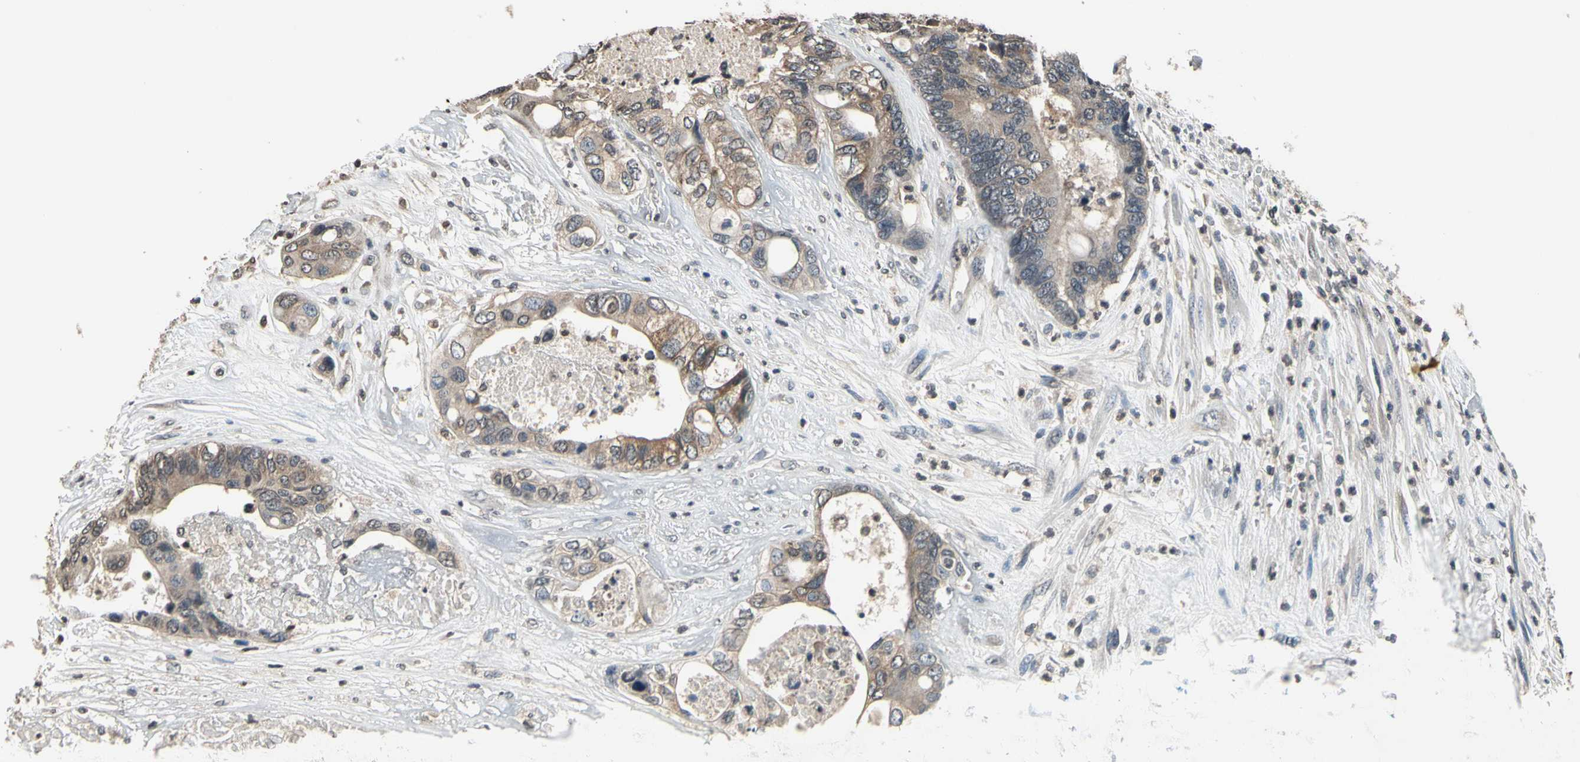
{"staining": {"intensity": "moderate", "quantity": ">75%", "location": "cytoplasmic/membranous"}, "tissue": "colorectal cancer", "cell_type": "Tumor cells", "image_type": "cancer", "snomed": [{"axis": "morphology", "description": "Adenocarcinoma, NOS"}, {"axis": "topography", "description": "Rectum"}], "caption": "Adenocarcinoma (colorectal) stained with a protein marker demonstrates moderate staining in tumor cells.", "gene": "GCLC", "patient": {"sex": "male", "age": 55}}